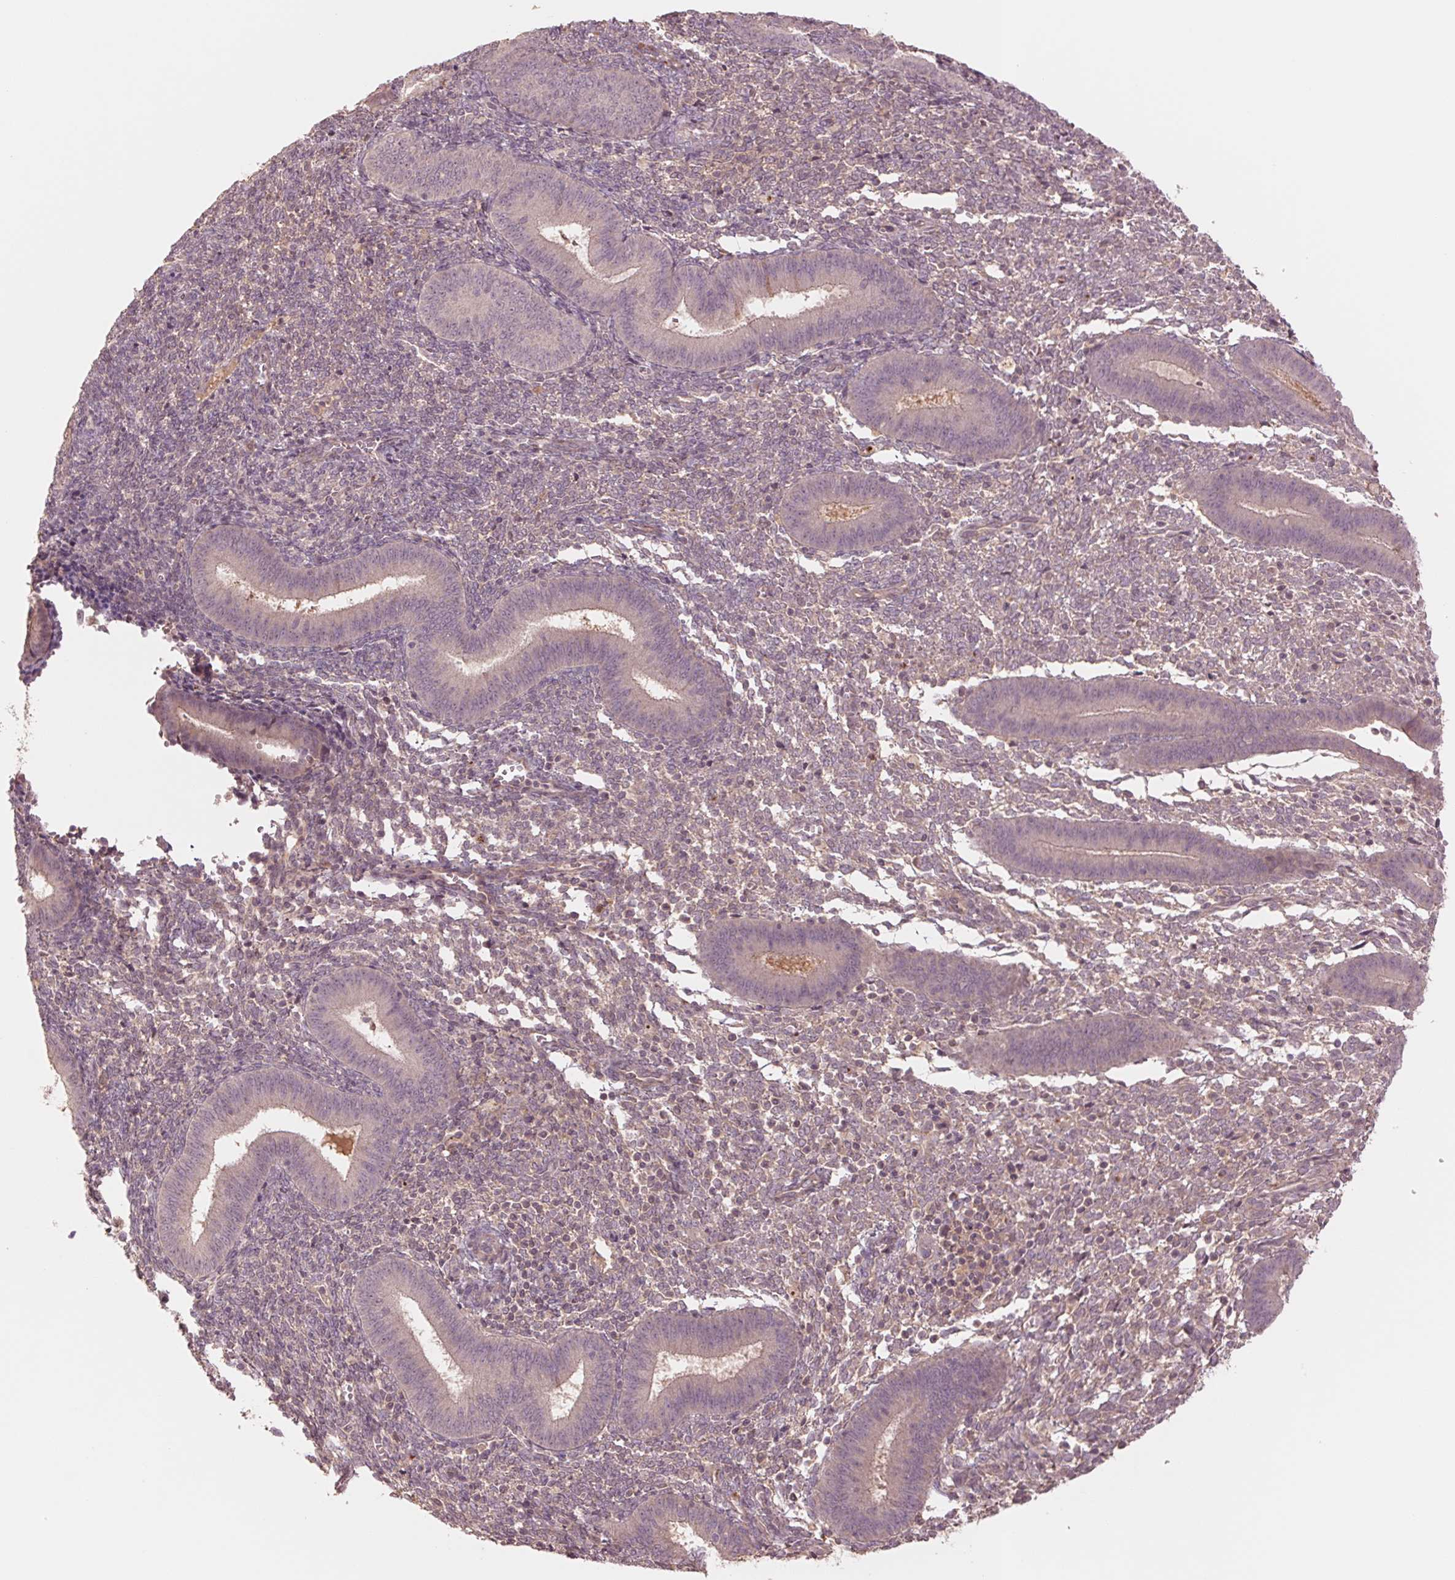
{"staining": {"intensity": "weak", "quantity": "25%-75%", "location": "cytoplasmic/membranous"}, "tissue": "endometrium", "cell_type": "Cells in endometrial stroma", "image_type": "normal", "snomed": [{"axis": "morphology", "description": "Normal tissue, NOS"}, {"axis": "topography", "description": "Endometrium"}], "caption": "DAB (3,3'-diaminobenzidine) immunohistochemical staining of benign human endometrium displays weak cytoplasmic/membranous protein staining in about 25%-75% of cells in endometrial stroma. The staining was performed using DAB (3,3'-diaminobenzidine) to visualize the protein expression in brown, while the nuclei were stained in blue with hematoxylin (Magnification: 20x).", "gene": "PPIAL4A", "patient": {"sex": "female", "age": 25}}